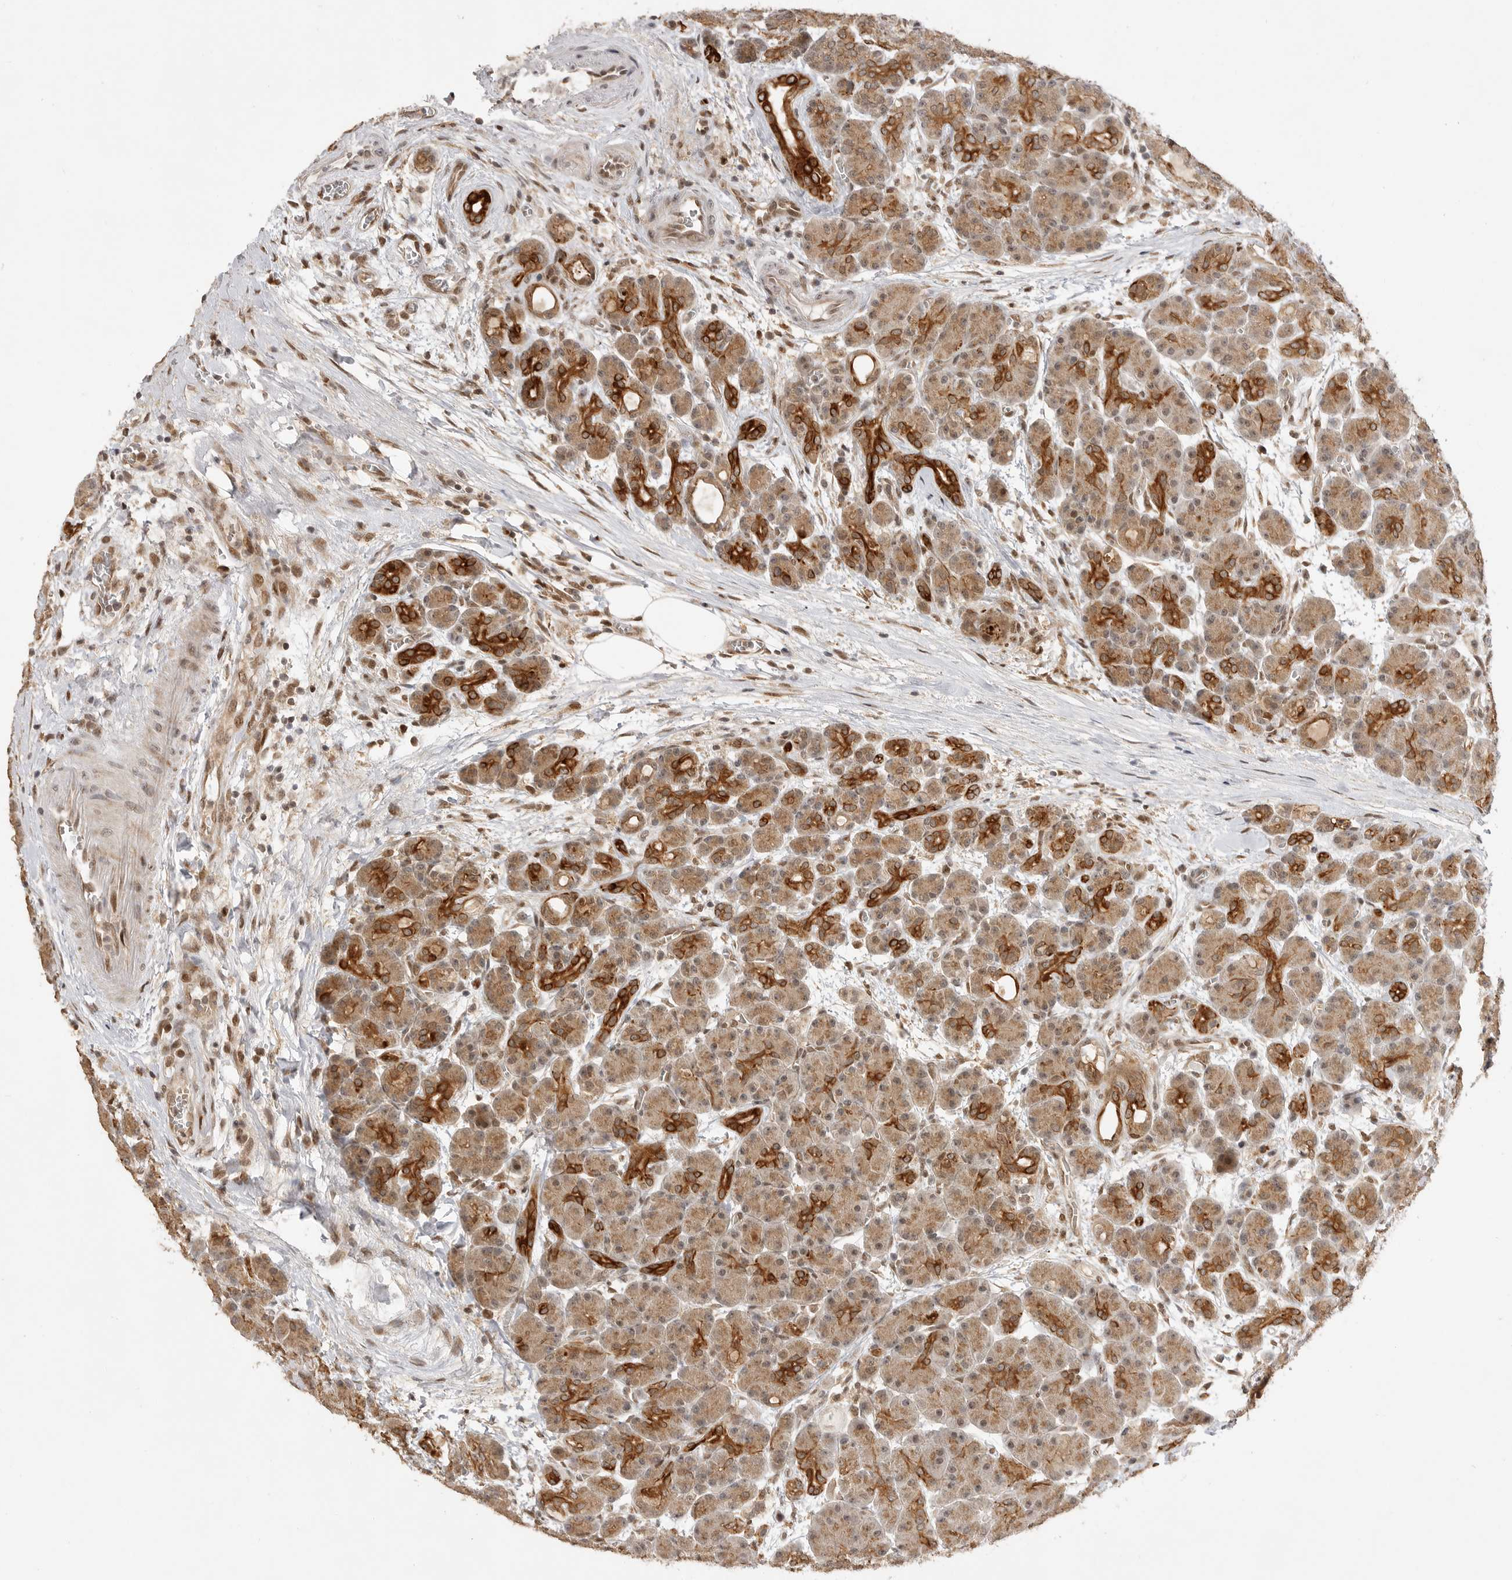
{"staining": {"intensity": "strong", "quantity": "25%-75%", "location": "cytoplasmic/membranous"}, "tissue": "pancreas", "cell_type": "Exocrine glandular cells", "image_type": "normal", "snomed": [{"axis": "morphology", "description": "Normal tissue, NOS"}, {"axis": "topography", "description": "Pancreas"}], "caption": "Benign pancreas shows strong cytoplasmic/membranous expression in approximately 25%-75% of exocrine glandular cells.", "gene": "ALKAL1", "patient": {"sex": "male", "age": 63}}